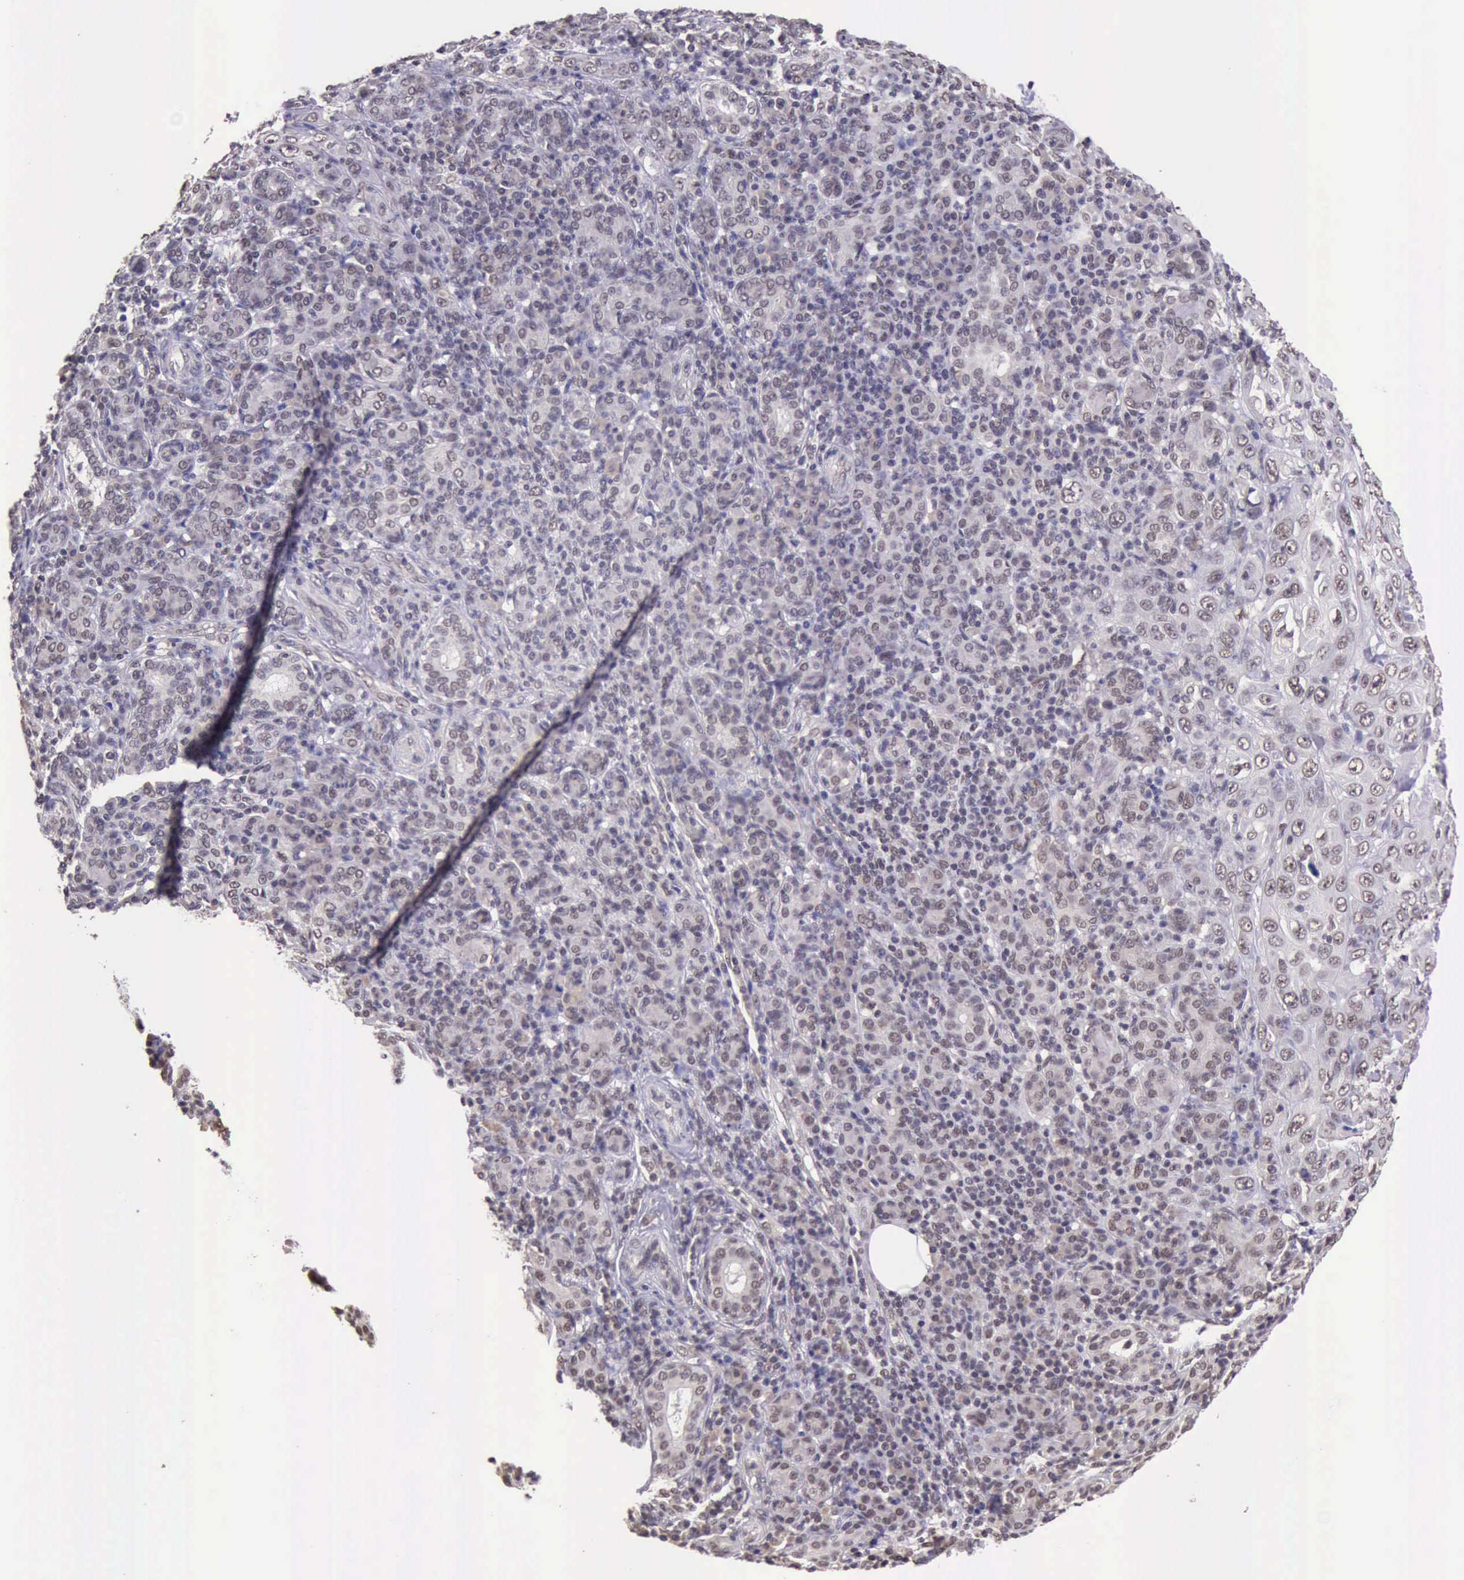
{"staining": {"intensity": "weak", "quantity": ">75%", "location": "nuclear"}, "tissue": "skin cancer", "cell_type": "Tumor cells", "image_type": "cancer", "snomed": [{"axis": "morphology", "description": "Squamous cell carcinoma, NOS"}, {"axis": "topography", "description": "Skin"}], "caption": "Tumor cells show low levels of weak nuclear positivity in about >75% of cells in skin squamous cell carcinoma. The staining is performed using DAB (3,3'-diaminobenzidine) brown chromogen to label protein expression. The nuclei are counter-stained blue using hematoxylin.", "gene": "PRPF39", "patient": {"sex": "male", "age": 84}}